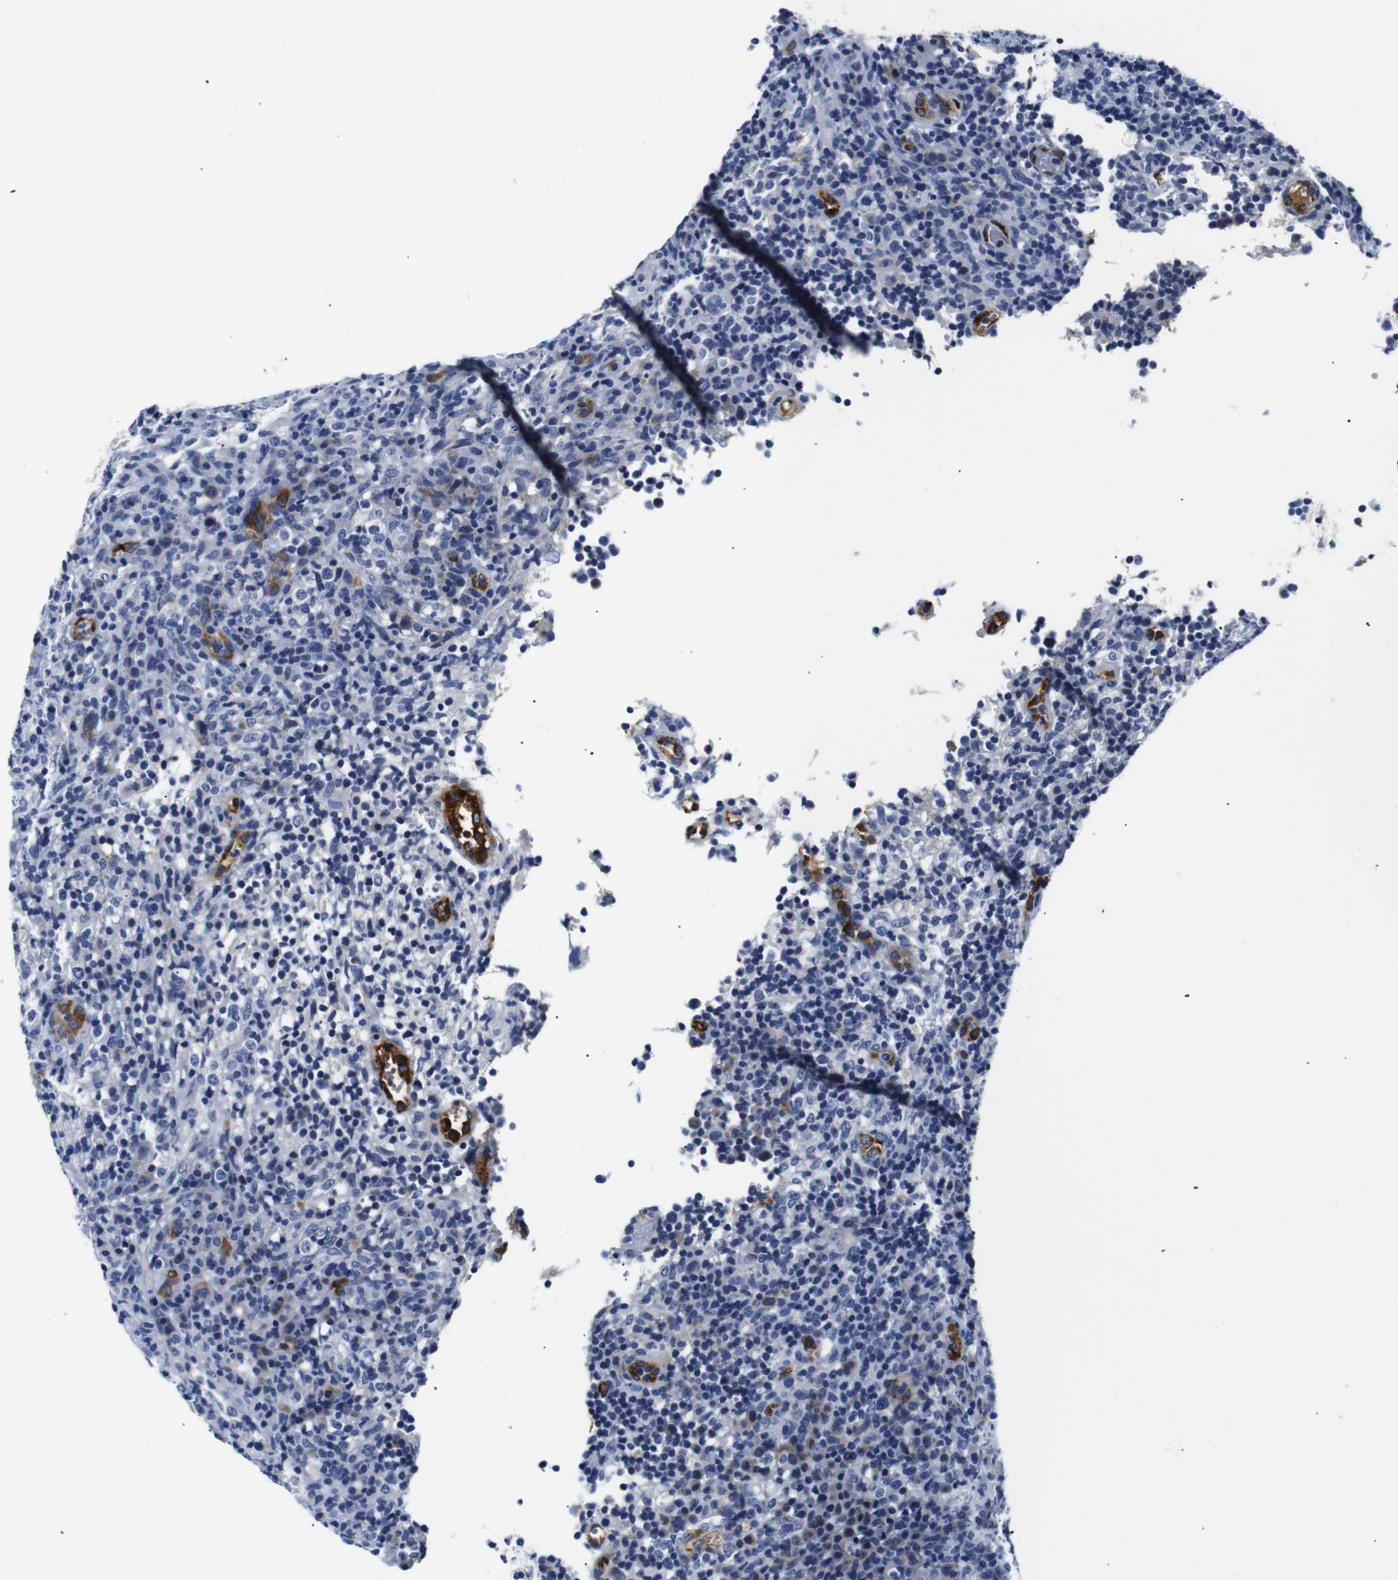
{"staining": {"intensity": "negative", "quantity": "none", "location": "none"}, "tissue": "lymphoma", "cell_type": "Tumor cells", "image_type": "cancer", "snomed": [{"axis": "morphology", "description": "Malignant lymphoma, non-Hodgkin's type, High grade"}, {"axis": "topography", "description": "Lymph node"}], "caption": "A histopathology image of human malignant lymphoma, non-Hodgkin's type (high-grade) is negative for staining in tumor cells.", "gene": "MUC4", "patient": {"sex": "female", "age": 76}}